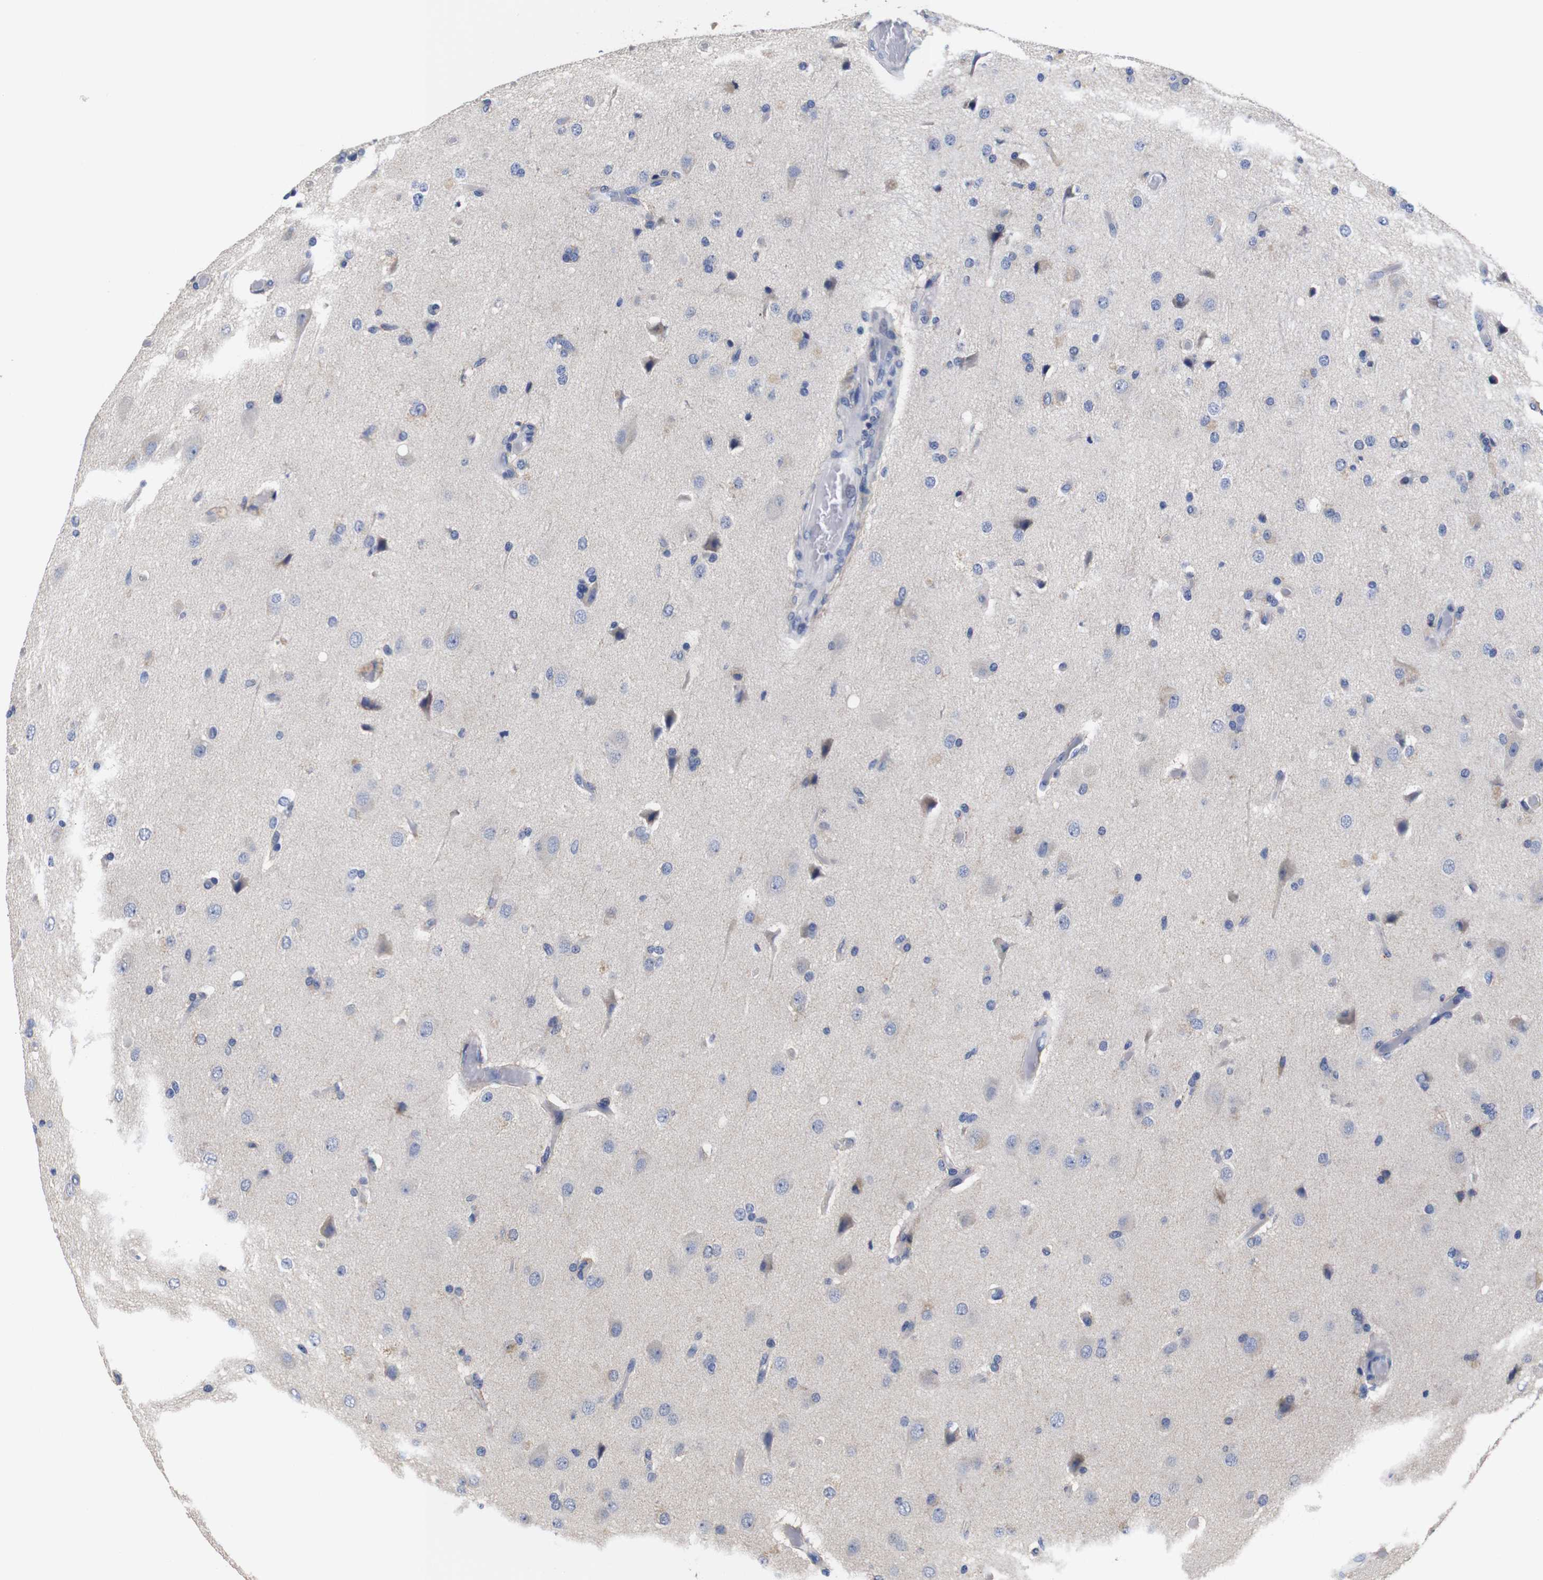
{"staining": {"intensity": "negative", "quantity": "none", "location": "none"}, "tissue": "glioma", "cell_type": "Tumor cells", "image_type": "cancer", "snomed": [{"axis": "morphology", "description": "Normal tissue, NOS"}, {"axis": "morphology", "description": "Glioma, malignant, High grade"}, {"axis": "topography", "description": "Cerebral cortex"}], "caption": "Tumor cells show no significant protein staining in glioma.", "gene": "OPN3", "patient": {"sex": "male", "age": 77}}